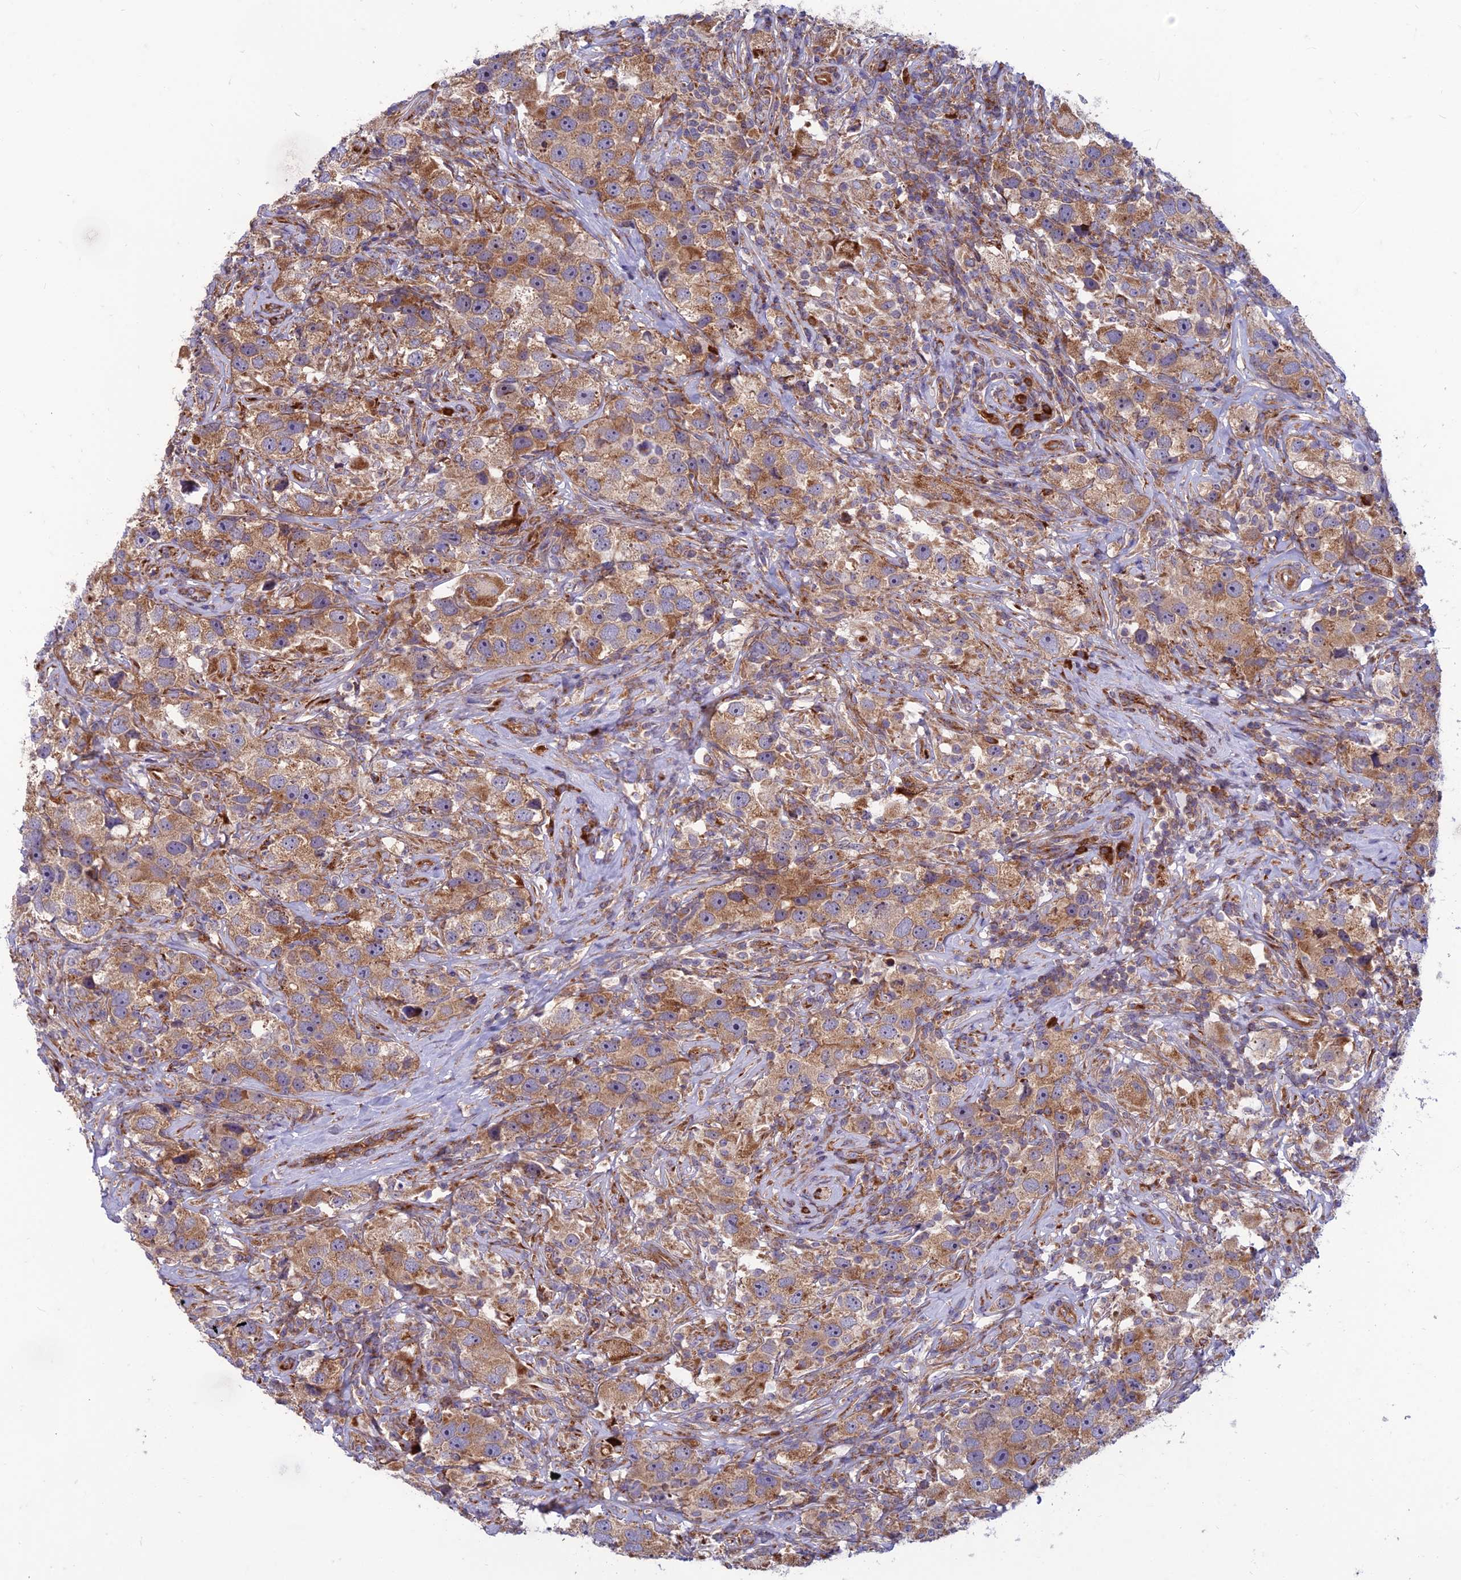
{"staining": {"intensity": "moderate", "quantity": ">75%", "location": "cytoplasmic/membranous"}, "tissue": "testis cancer", "cell_type": "Tumor cells", "image_type": "cancer", "snomed": [{"axis": "morphology", "description": "Seminoma, NOS"}, {"axis": "topography", "description": "Testis"}], "caption": "Testis seminoma was stained to show a protein in brown. There is medium levels of moderate cytoplasmic/membranous staining in approximately >75% of tumor cells. (brown staining indicates protein expression, while blue staining denotes nuclei).", "gene": "RPL17-C18orf32", "patient": {"sex": "male", "age": 49}}